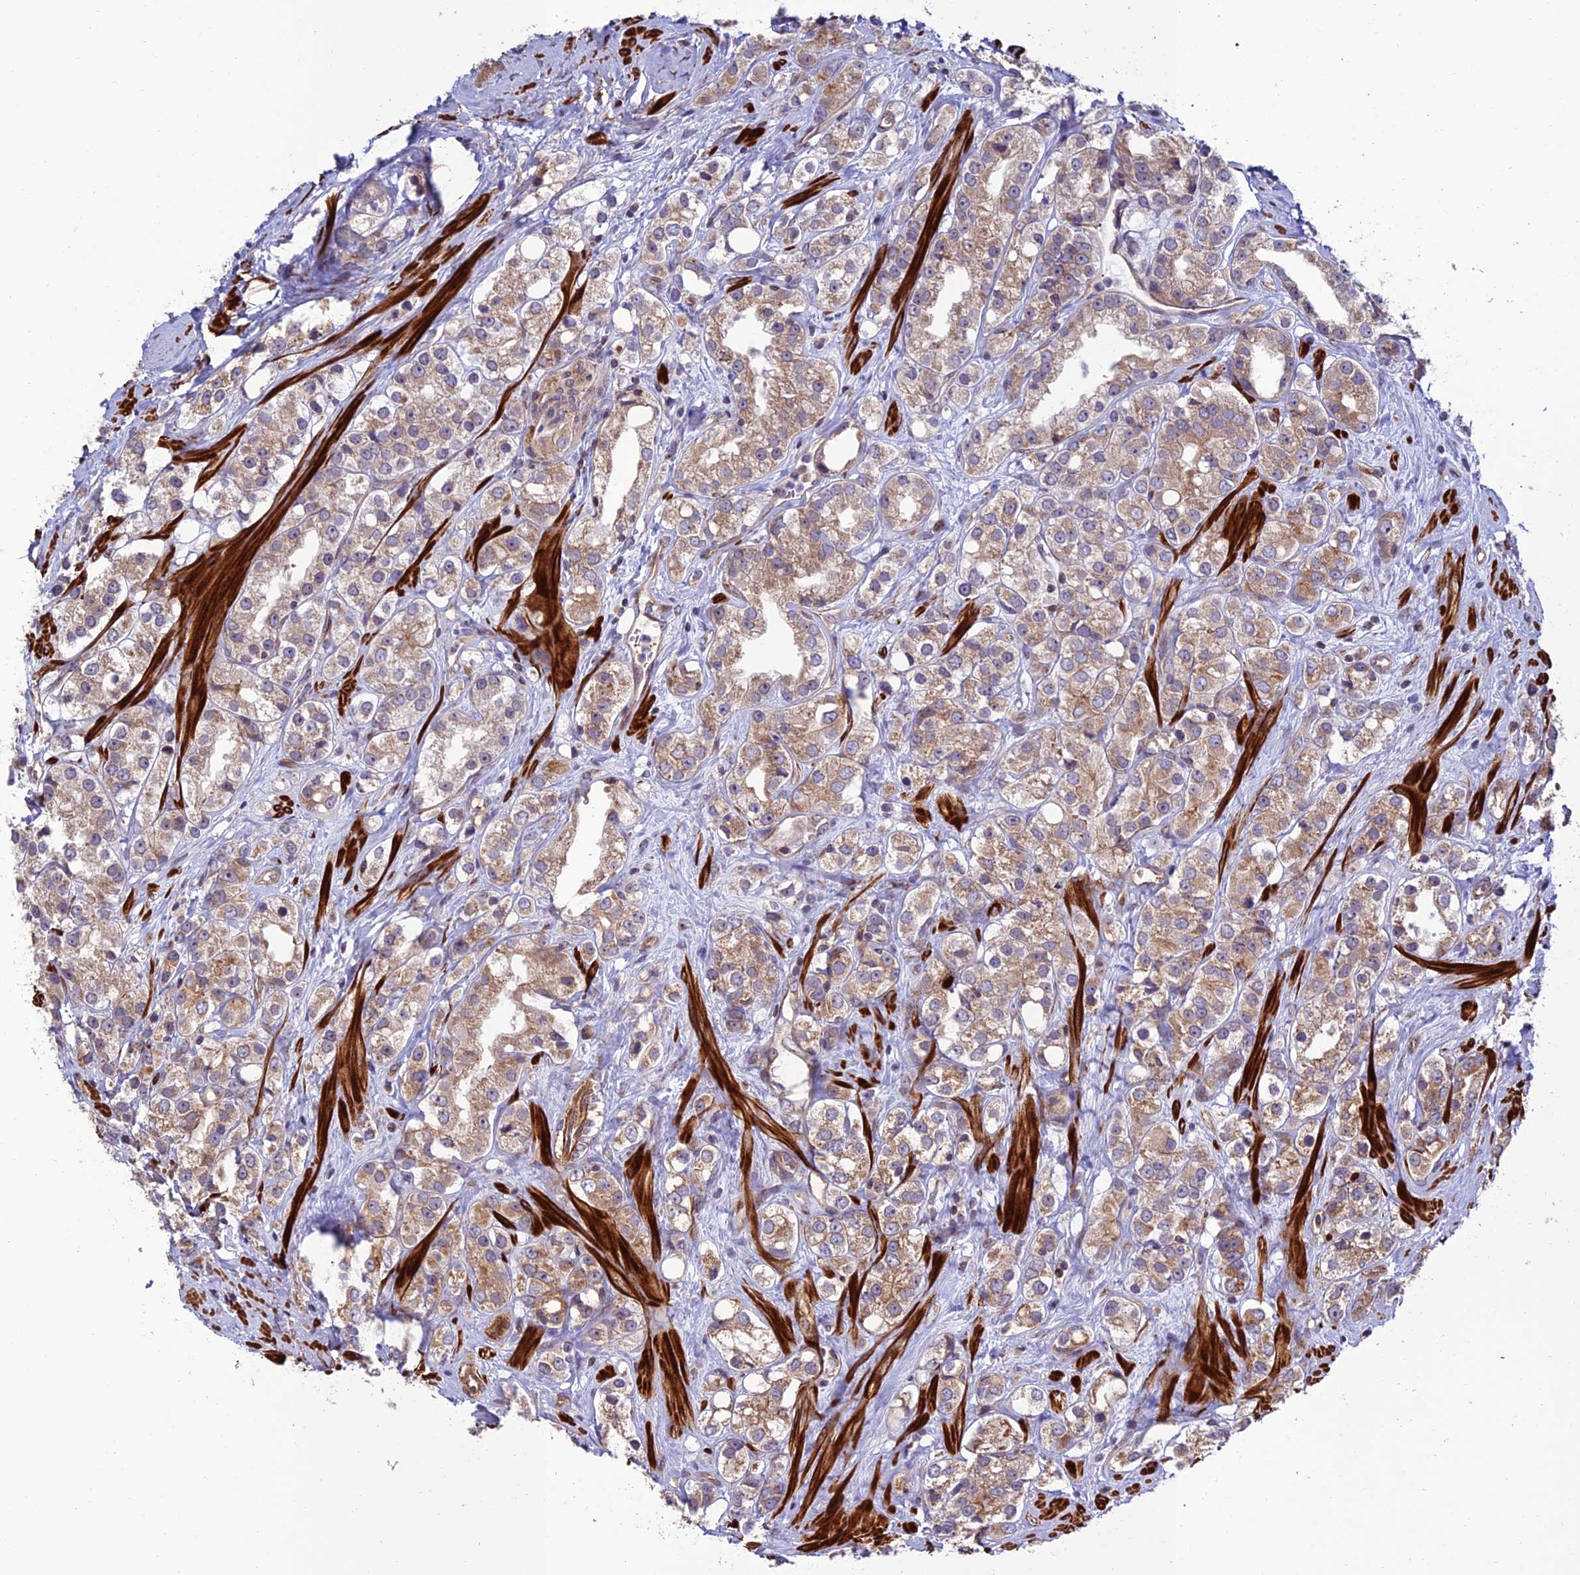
{"staining": {"intensity": "moderate", "quantity": ">75%", "location": "cytoplasmic/membranous"}, "tissue": "prostate cancer", "cell_type": "Tumor cells", "image_type": "cancer", "snomed": [{"axis": "morphology", "description": "Adenocarcinoma, NOS"}, {"axis": "topography", "description": "Prostate"}], "caption": "A medium amount of moderate cytoplasmic/membranous positivity is present in approximately >75% of tumor cells in adenocarcinoma (prostate) tissue.", "gene": "TNIP3", "patient": {"sex": "male", "age": 79}}